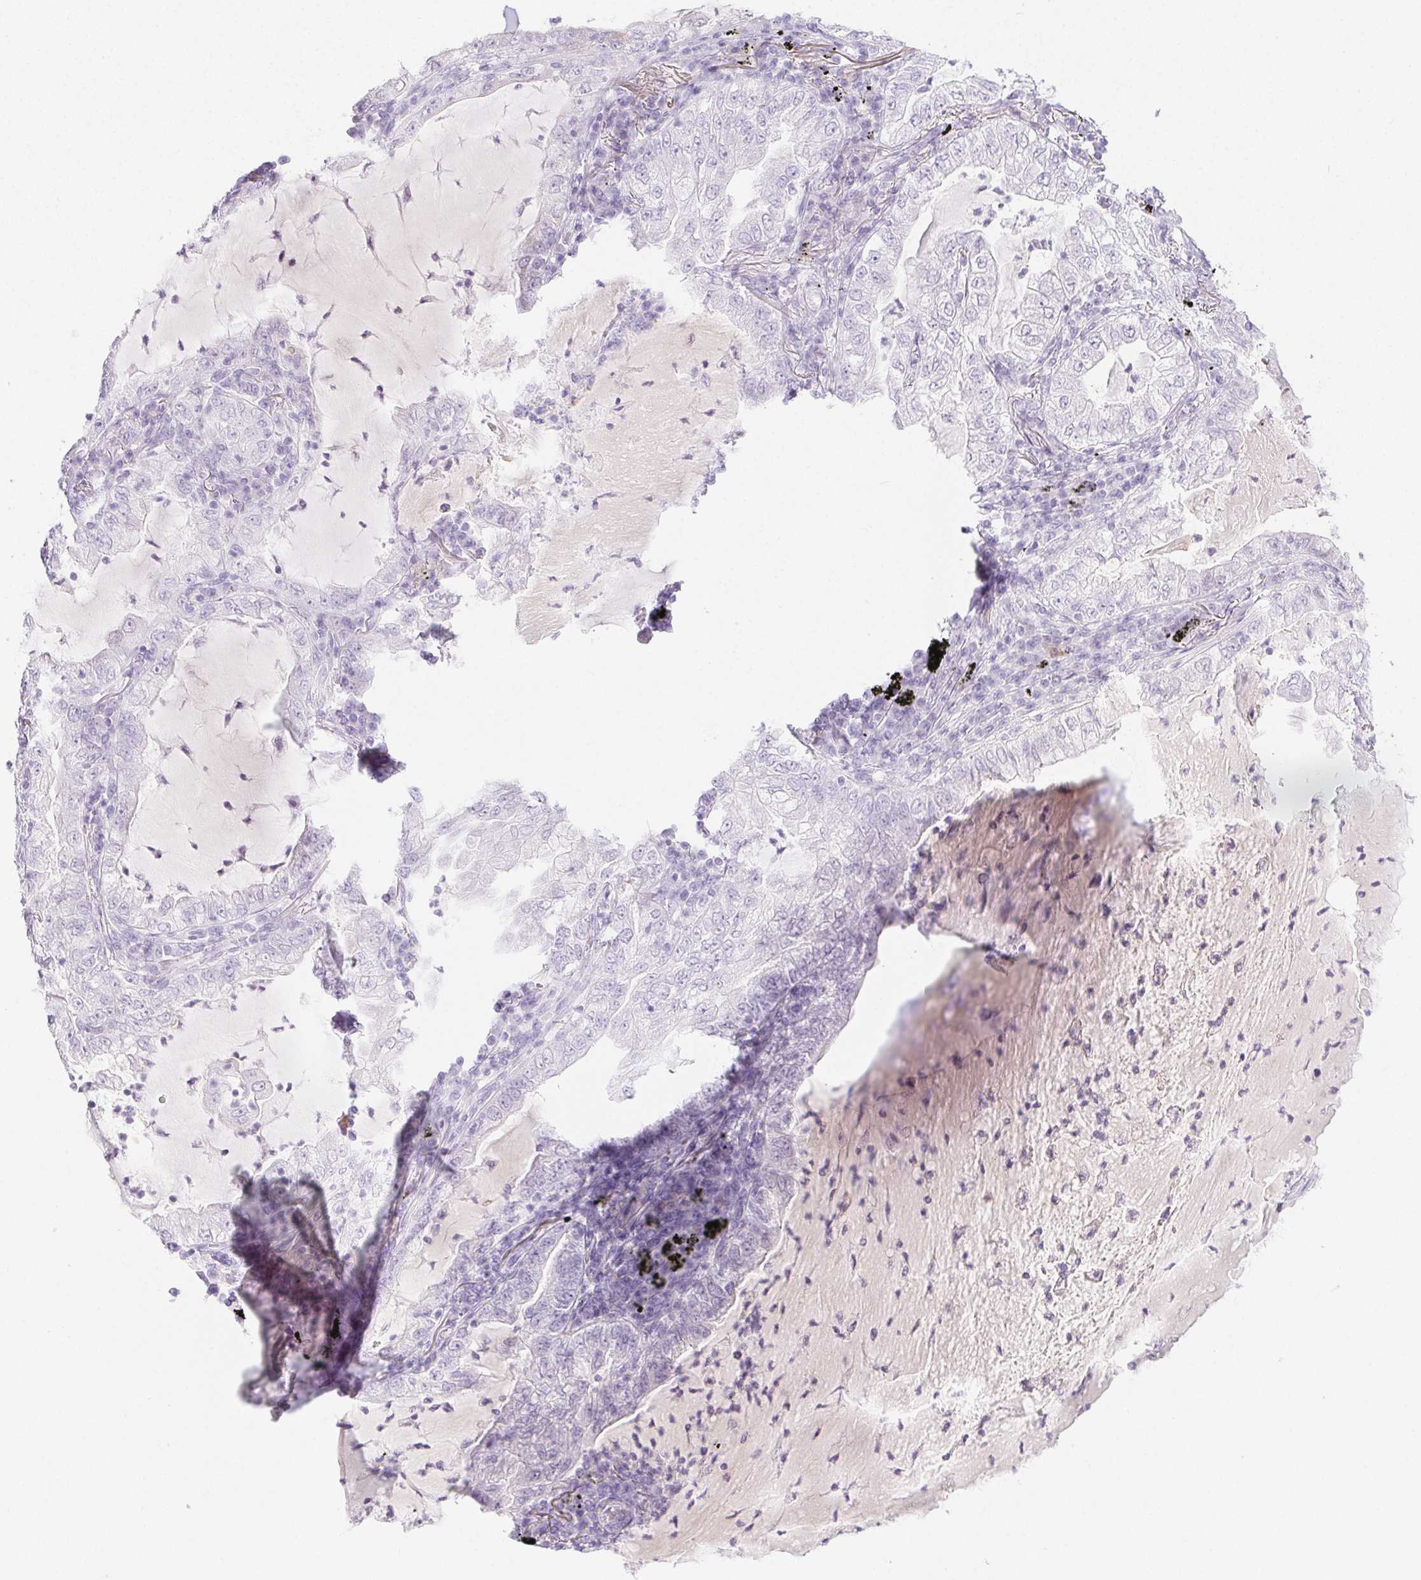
{"staining": {"intensity": "negative", "quantity": "none", "location": "none"}, "tissue": "lung cancer", "cell_type": "Tumor cells", "image_type": "cancer", "snomed": [{"axis": "morphology", "description": "Adenocarcinoma, NOS"}, {"axis": "topography", "description": "Lung"}], "caption": "Immunohistochemistry micrograph of lung cancer (adenocarcinoma) stained for a protein (brown), which reveals no positivity in tumor cells. Nuclei are stained in blue.", "gene": "PI3", "patient": {"sex": "female", "age": 73}}